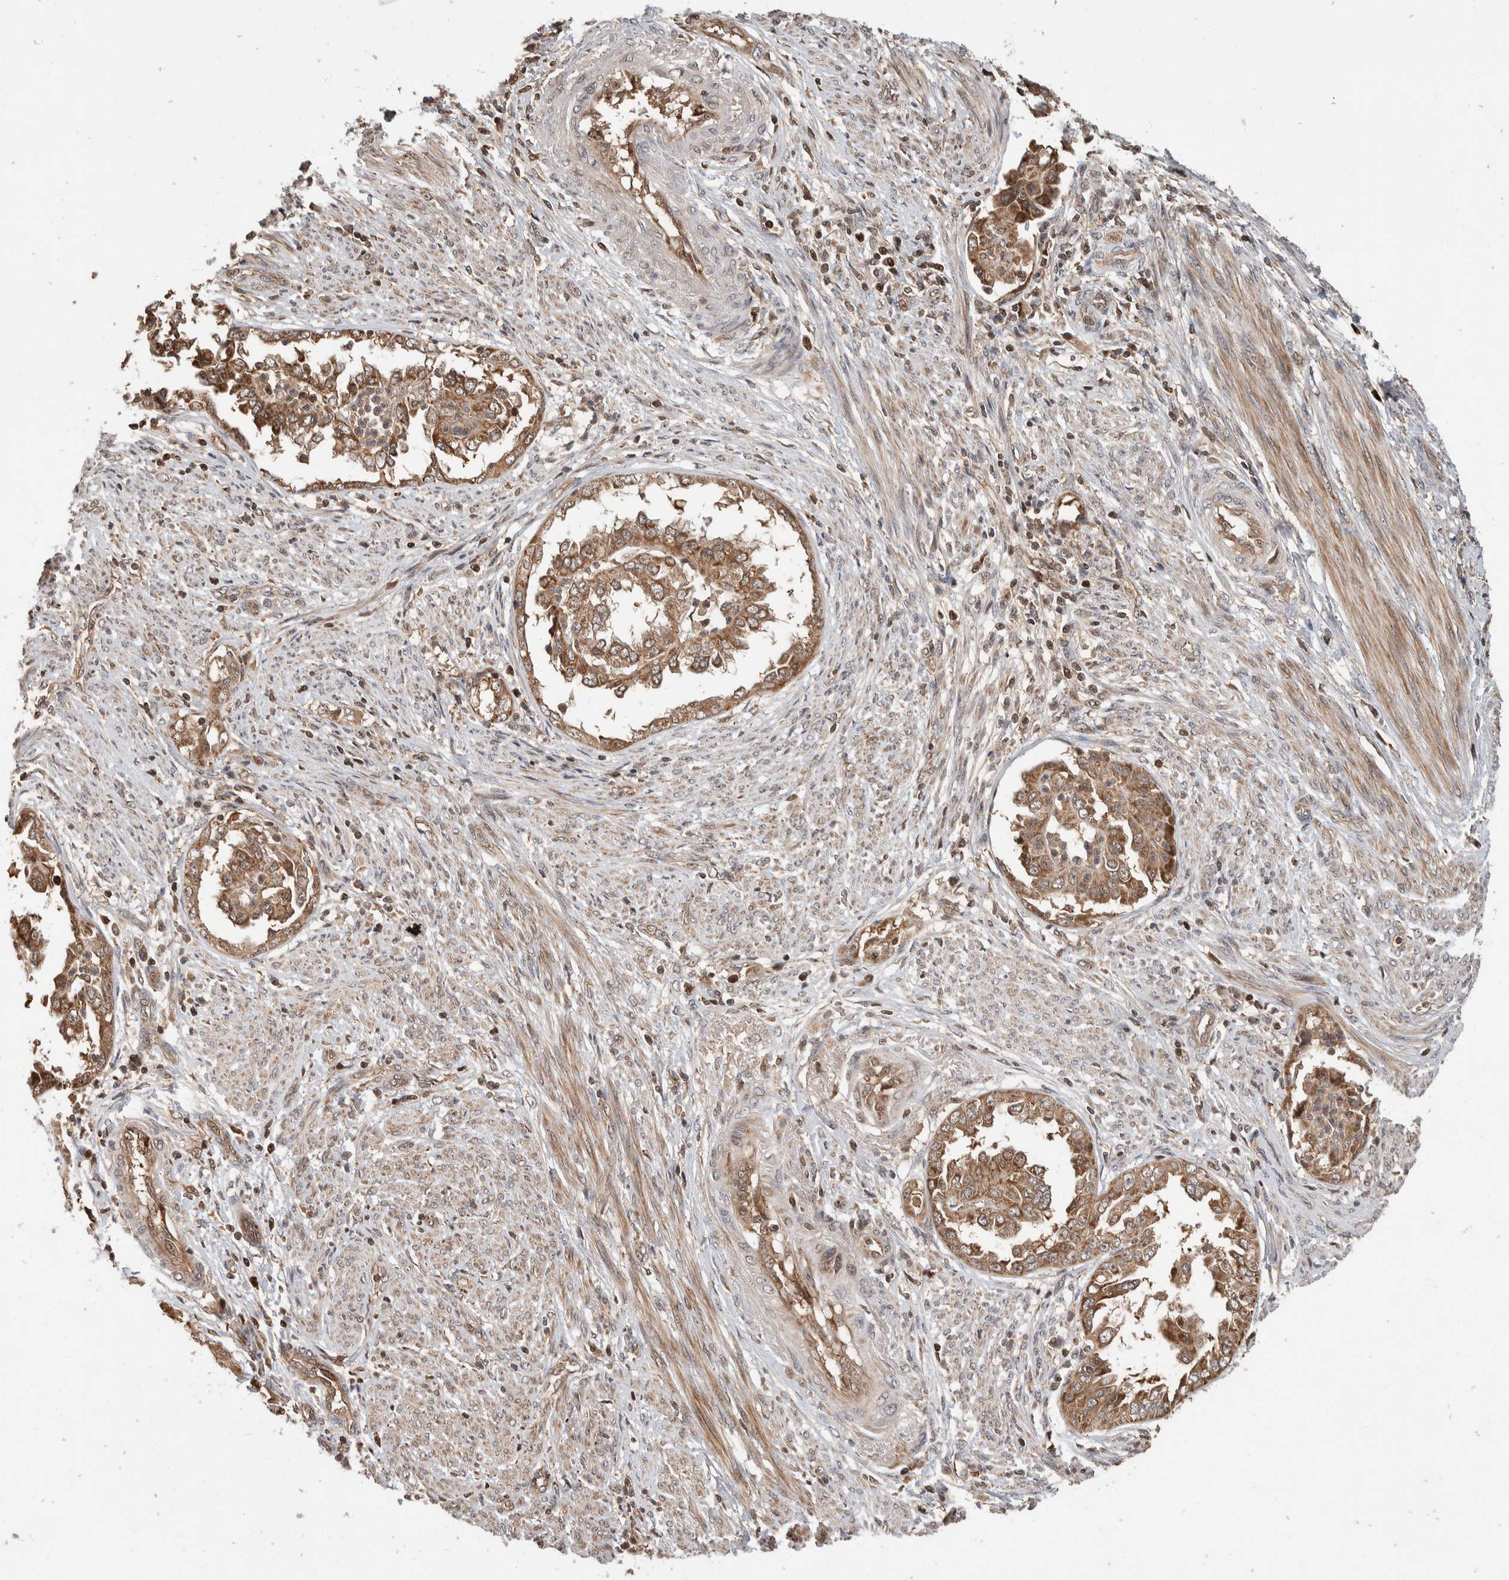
{"staining": {"intensity": "moderate", "quantity": ">75%", "location": "cytoplasmic/membranous"}, "tissue": "endometrial cancer", "cell_type": "Tumor cells", "image_type": "cancer", "snomed": [{"axis": "morphology", "description": "Adenocarcinoma, NOS"}, {"axis": "topography", "description": "Endometrium"}], "caption": "Adenocarcinoma (endometrial) was stained to show a protein in brown. There is medium levels of moderate cytoplasmic/membranous expression in about >75% of tumor cells. The staining was performed using DAB, with brown indicating positive protein expression. Nuclei are stained blue with hematoxylin.", "gene": "ABHD11", "patient": {"sex": "female", "age": 85}}